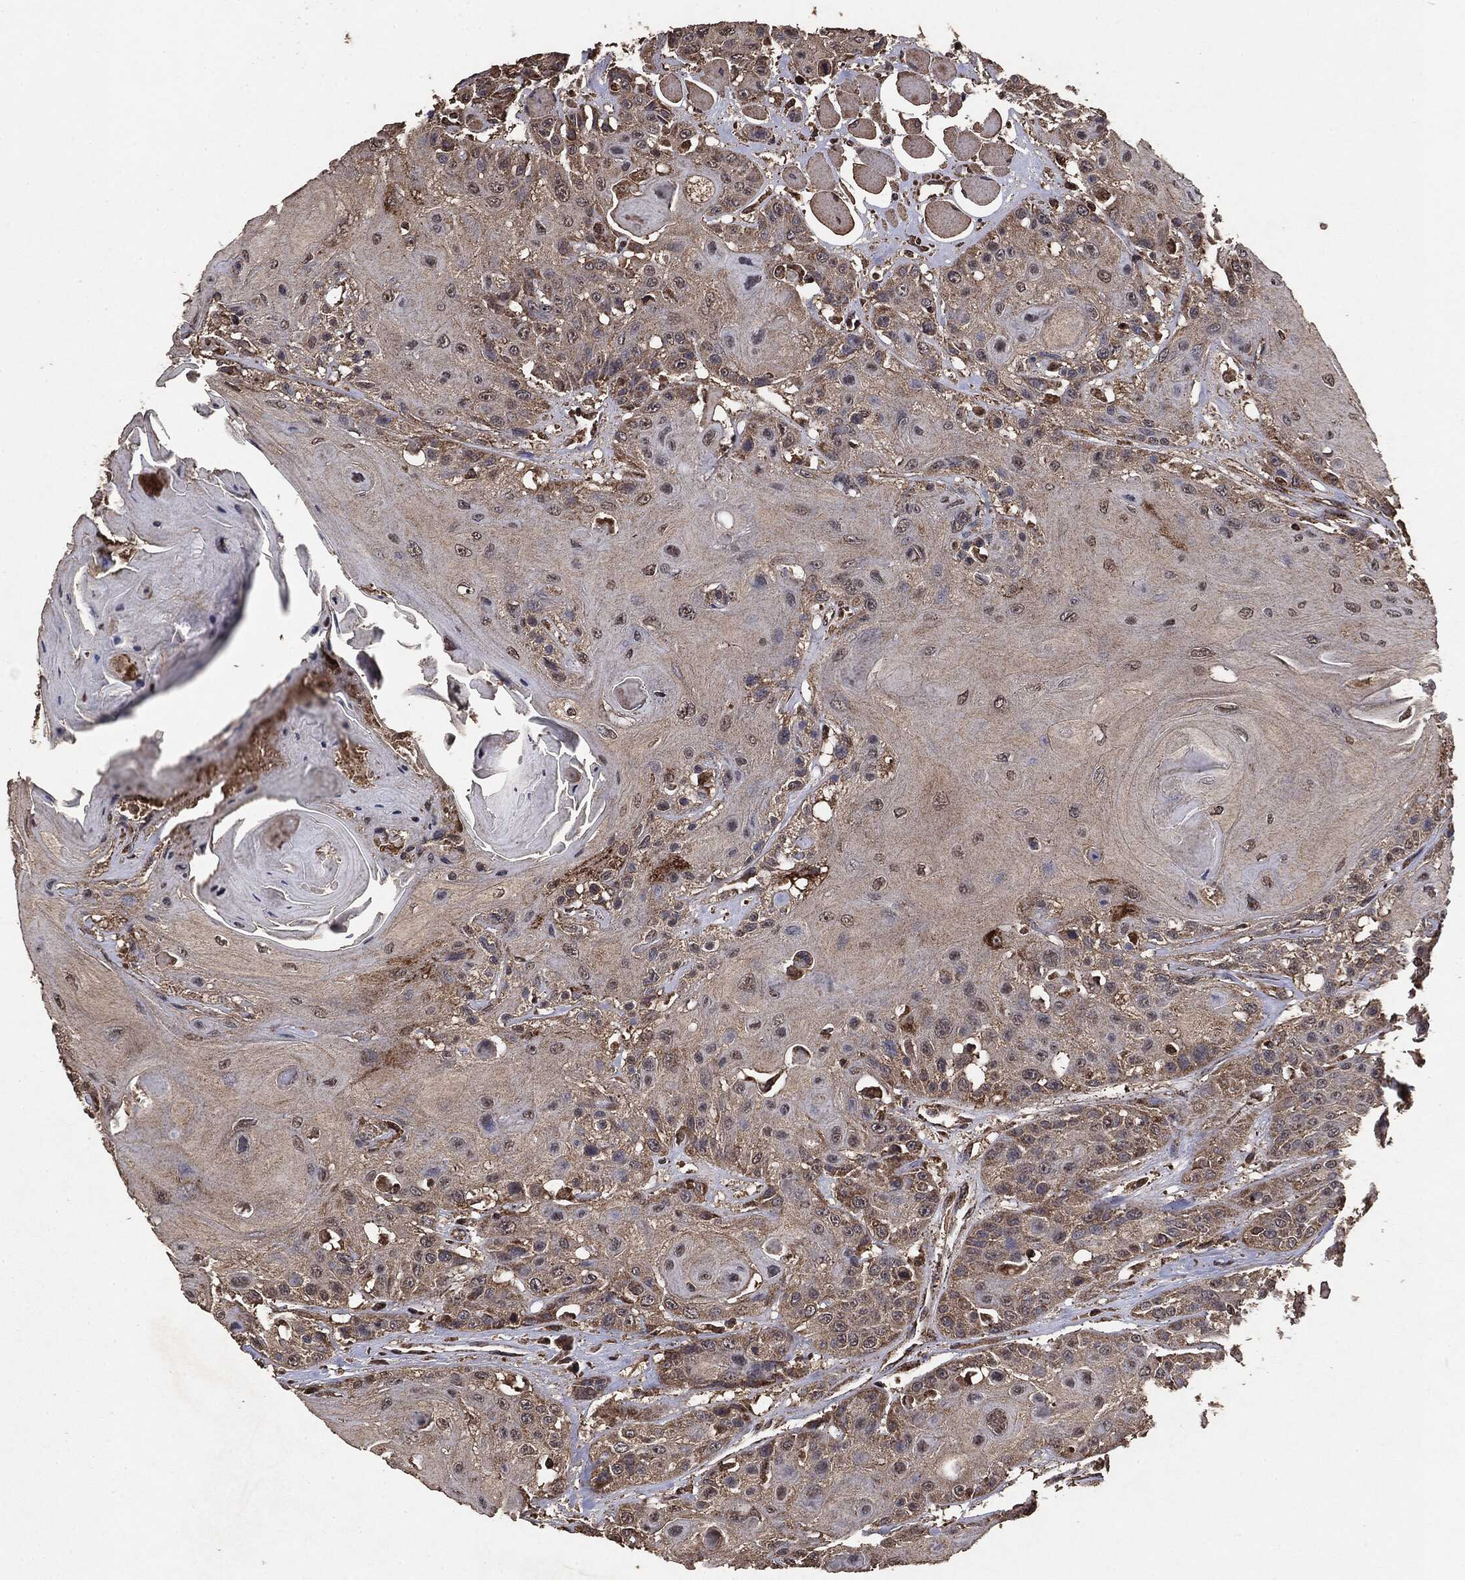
{"staining": {"intensity": "weak", "quantity": "25%-75%", "location": "cytoplasmic/membranous"}, "tissue": "head and neck cancer", "cell_type": "Tumor cells", "image_type": "cancer", "snomed": [{"axis": "morphology", "description": "Squamous cell carcinoma, NOS"}, {"axis": "topography", "description": "Head-Neck"}], "caption": "The histopathology image exhibits a brown stain indicating the presence of a protein in the cytoplasmic/membranous of tumor cells in head and neck squamous cell carcinoma.", "gene": "MTOR", "patient": {"sex": "female", "age": 59}}